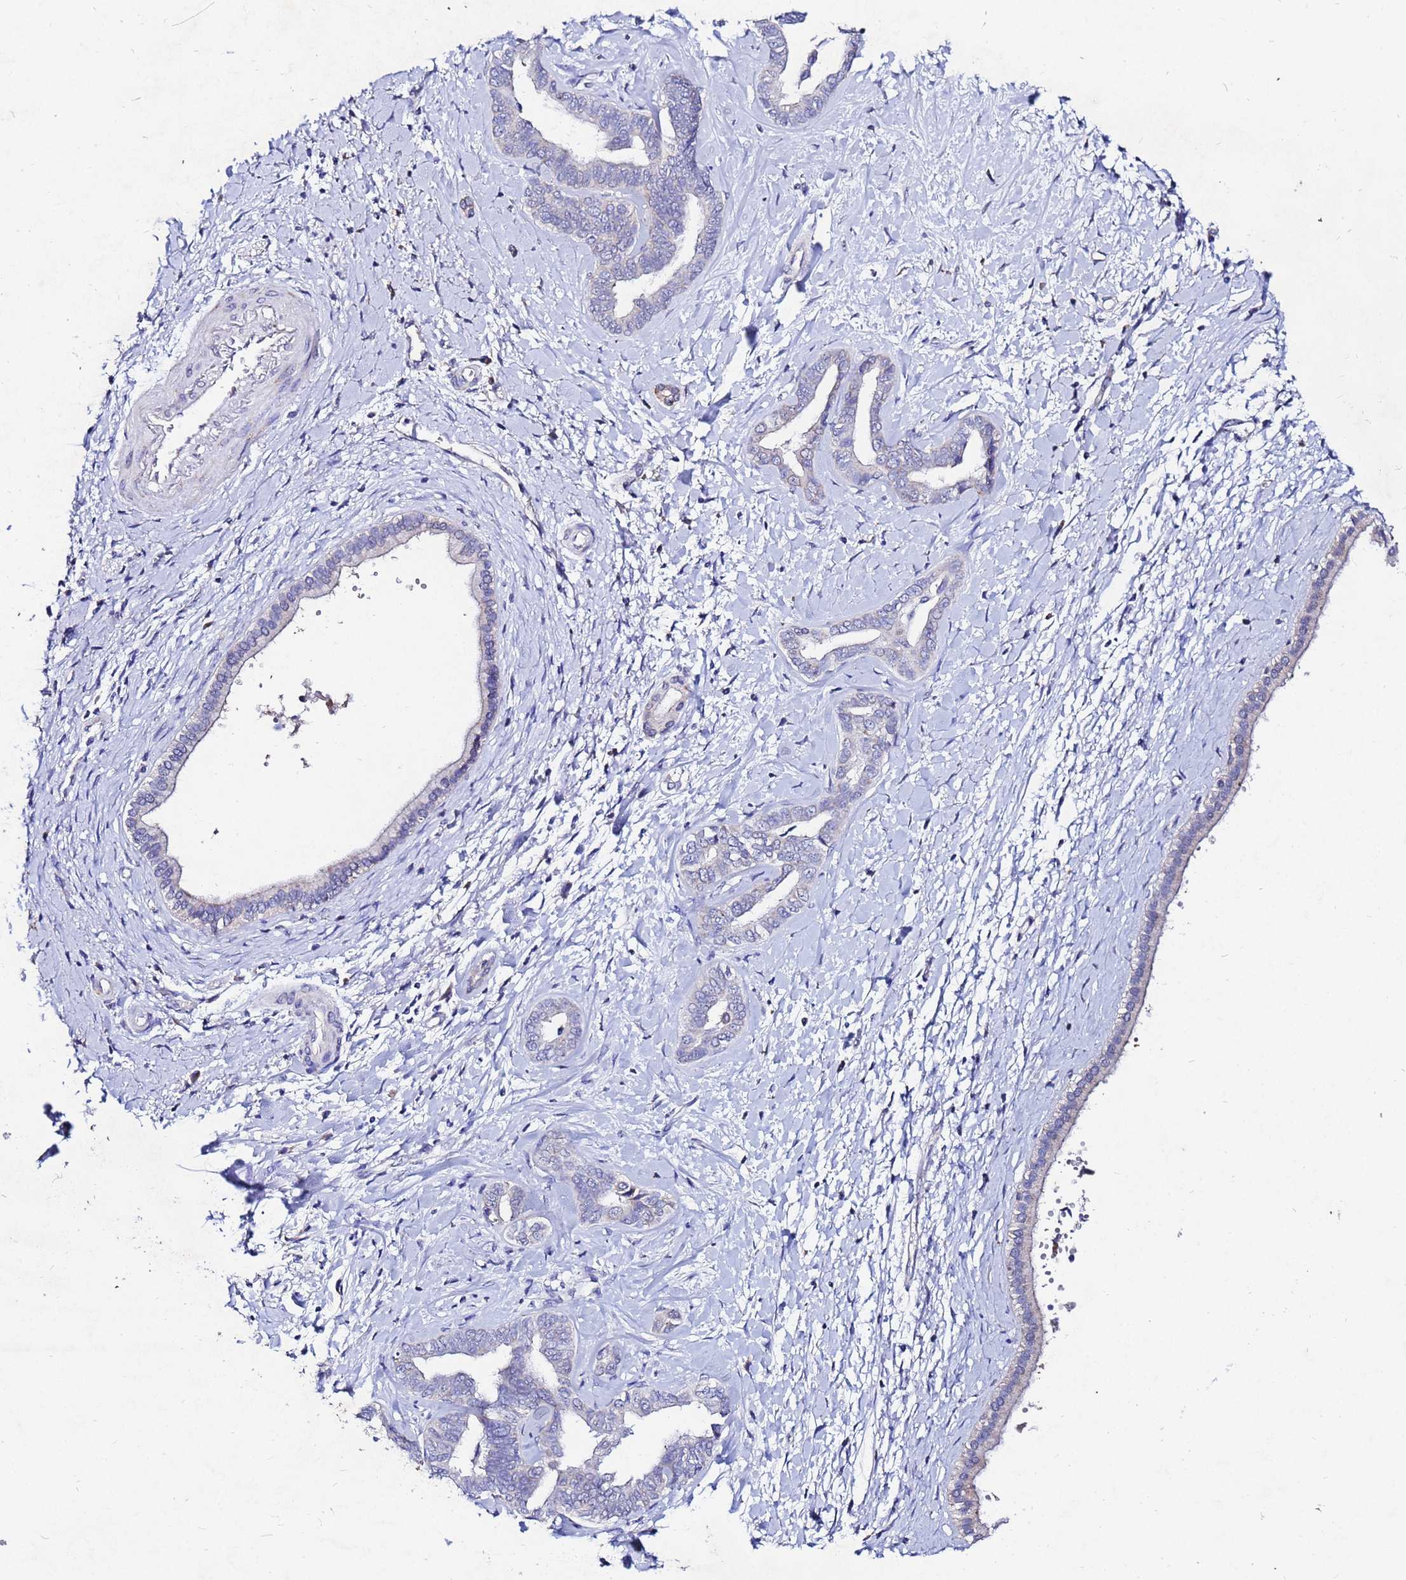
{"staining": {"intensity": "negative", "quantity": "none", "location": "none"}, "tissue": "liver cancer", "cell_type": "Tumor cells", "image_type": "cancer", "snomed": [{"axis": "morphology", "description": "Cholangiocarcinoma"}, {"axis": "topography", "description": "Liver"}], "caption": "This is an immunohistochemistry (IHC) histopathology image of human liver cancer (cholangiocarcinoma). There is no positivity in tumor cells.", "gene": "FAHD2A", "patient": {"sex": "female", "age": 77}}